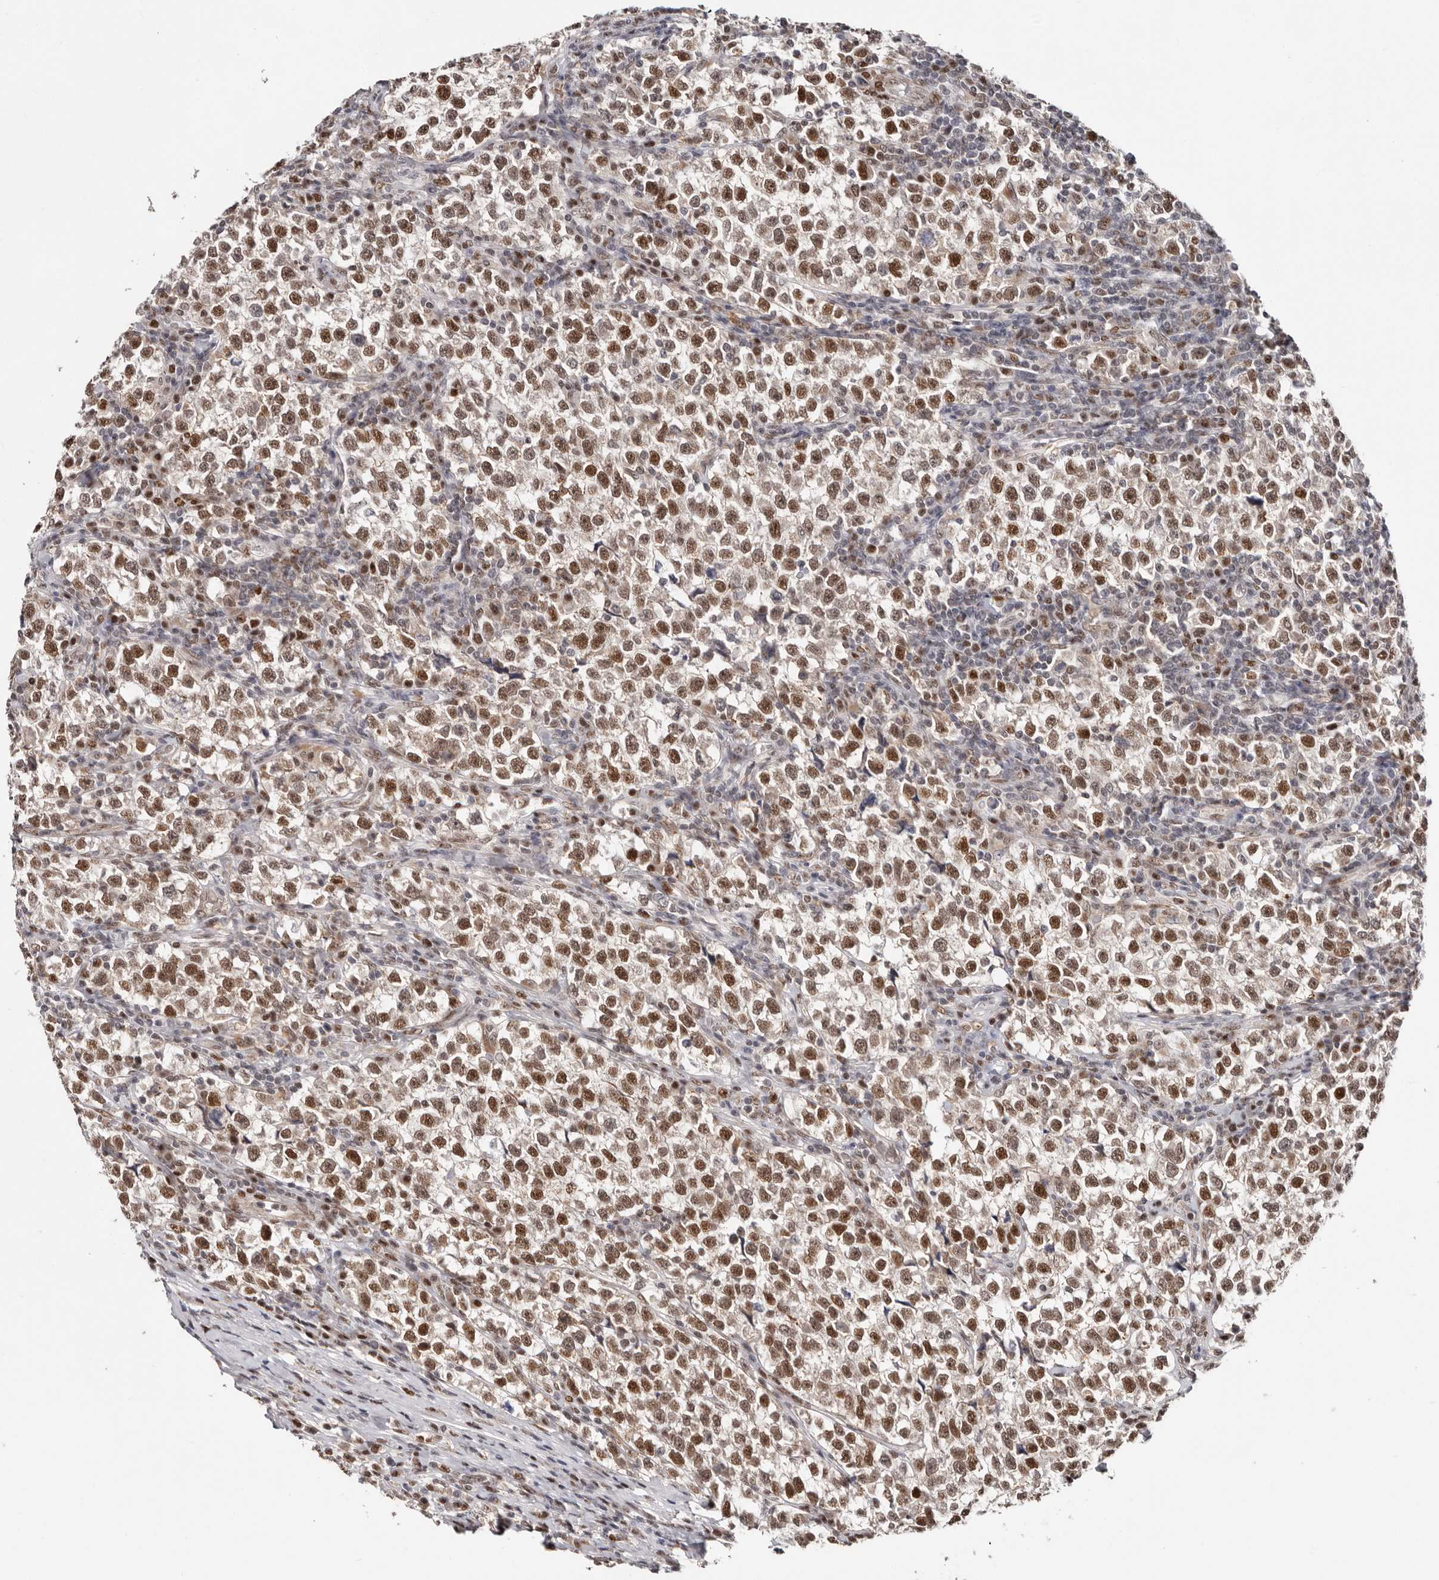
{"staining": {"intensity": "moderate", "quantity": ">75%", "location": "nuclear"}, "tissue": "testis cancer", "cell_type": "Tumor cells", "image_type": "cancer", "snomed": [{"axis": "morphology", "description": "Normal tissue, NOS"}, {"axis": "morphology", "description": "Seminoma, NOS"}, {"axis": "topography", "description": "Testis"}], "caption": "Protein staining demonstrates moderate nuclear expression in about >75% of tumor cells in testis seminoma.", "gene": "SMAD7", "patient": {"sex": "male", "age": 43}}